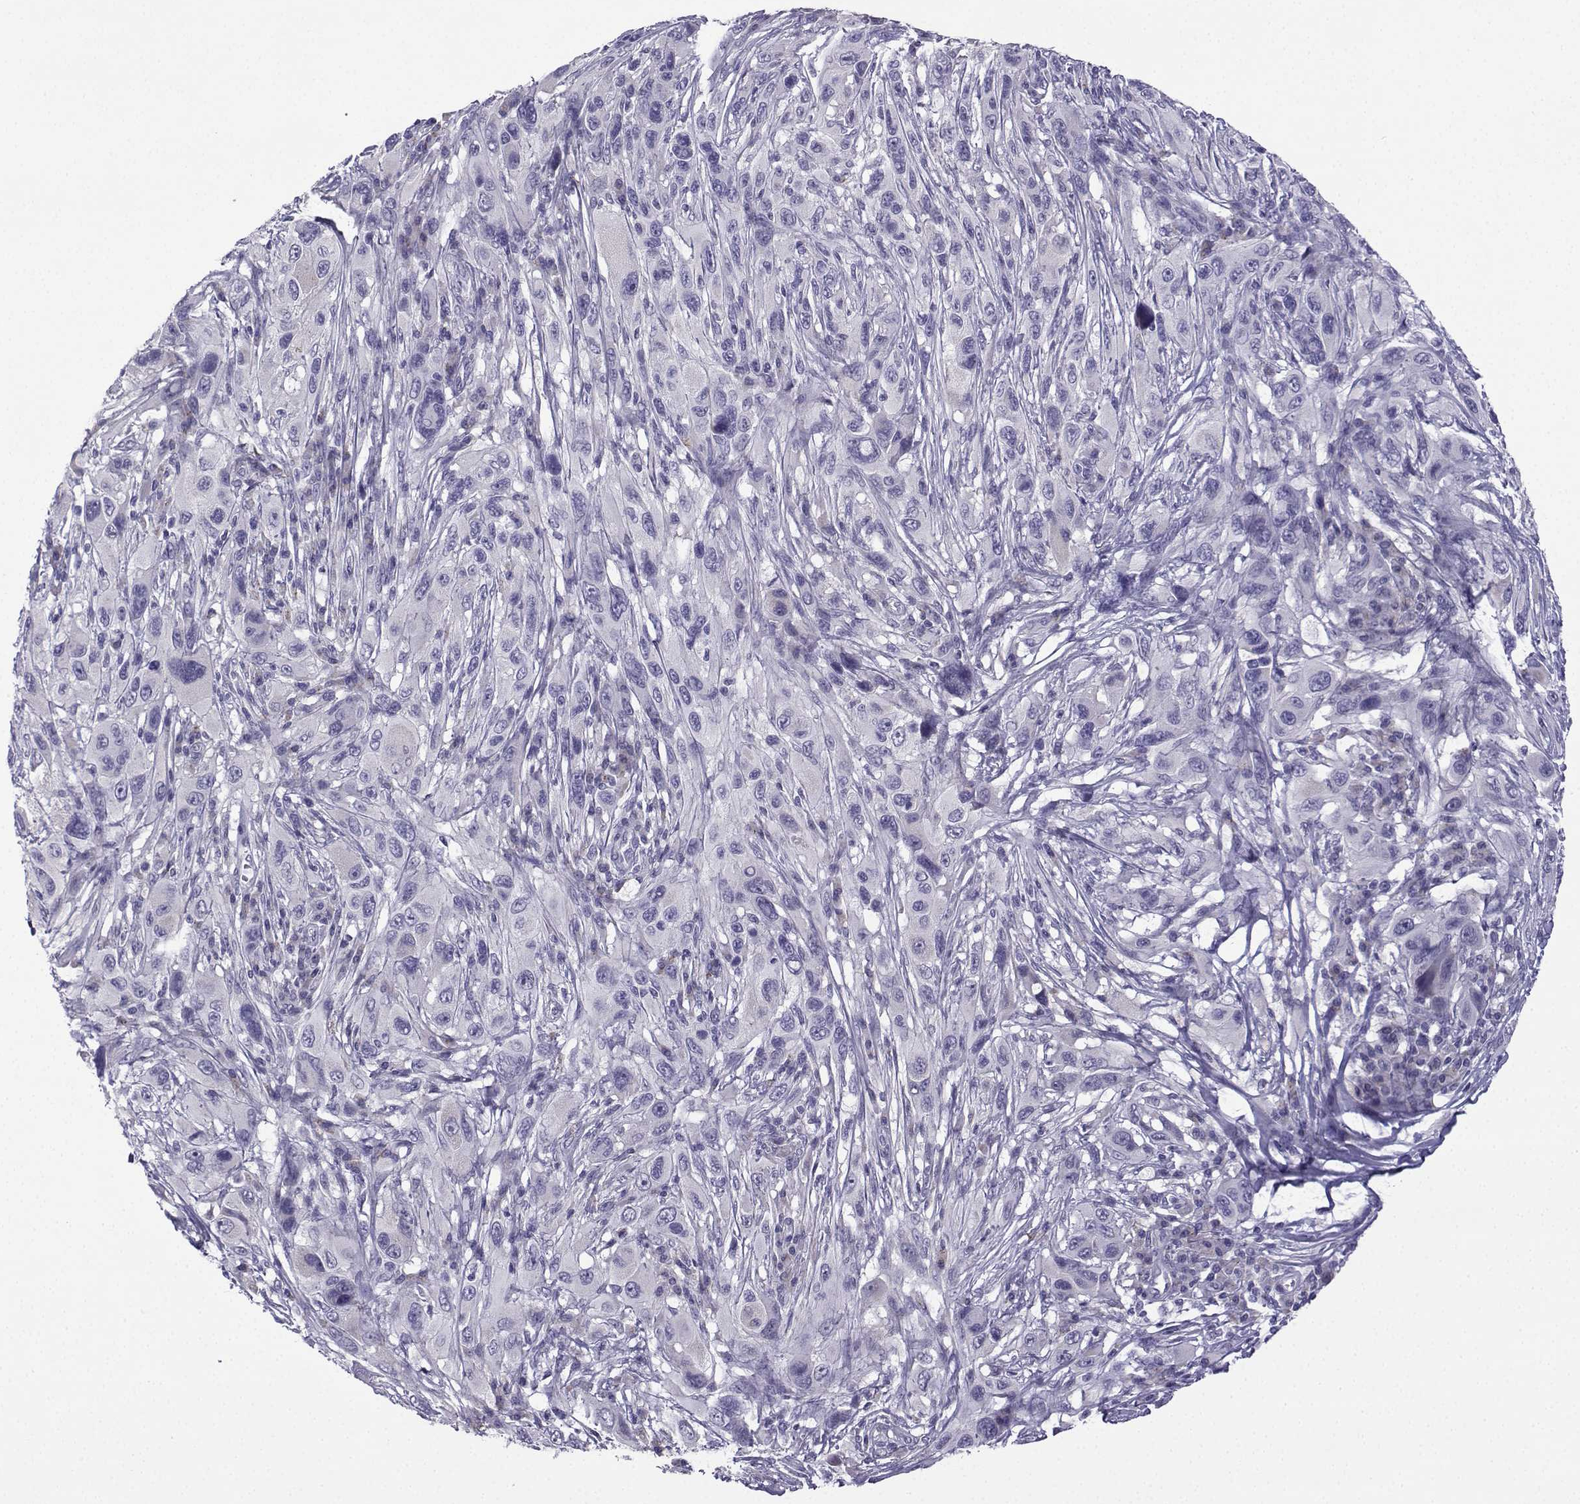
{"staining": {"intensity": "negative", "quantity": "none", "location": "none"}, "tissue": "melanoma", "cell_type": "Tumor cells", "image_type": "cancer", "snomed": [{"axis": "morphology", "description": "Malignant melanoma, NOS"}, {"axis": "topography", "description": "Skin"}], "caption": "Tumor cells show no significant staining in malignant melanoma.", "gene": "SPACA7", "patient": {"sex": "male", "age": 53}}